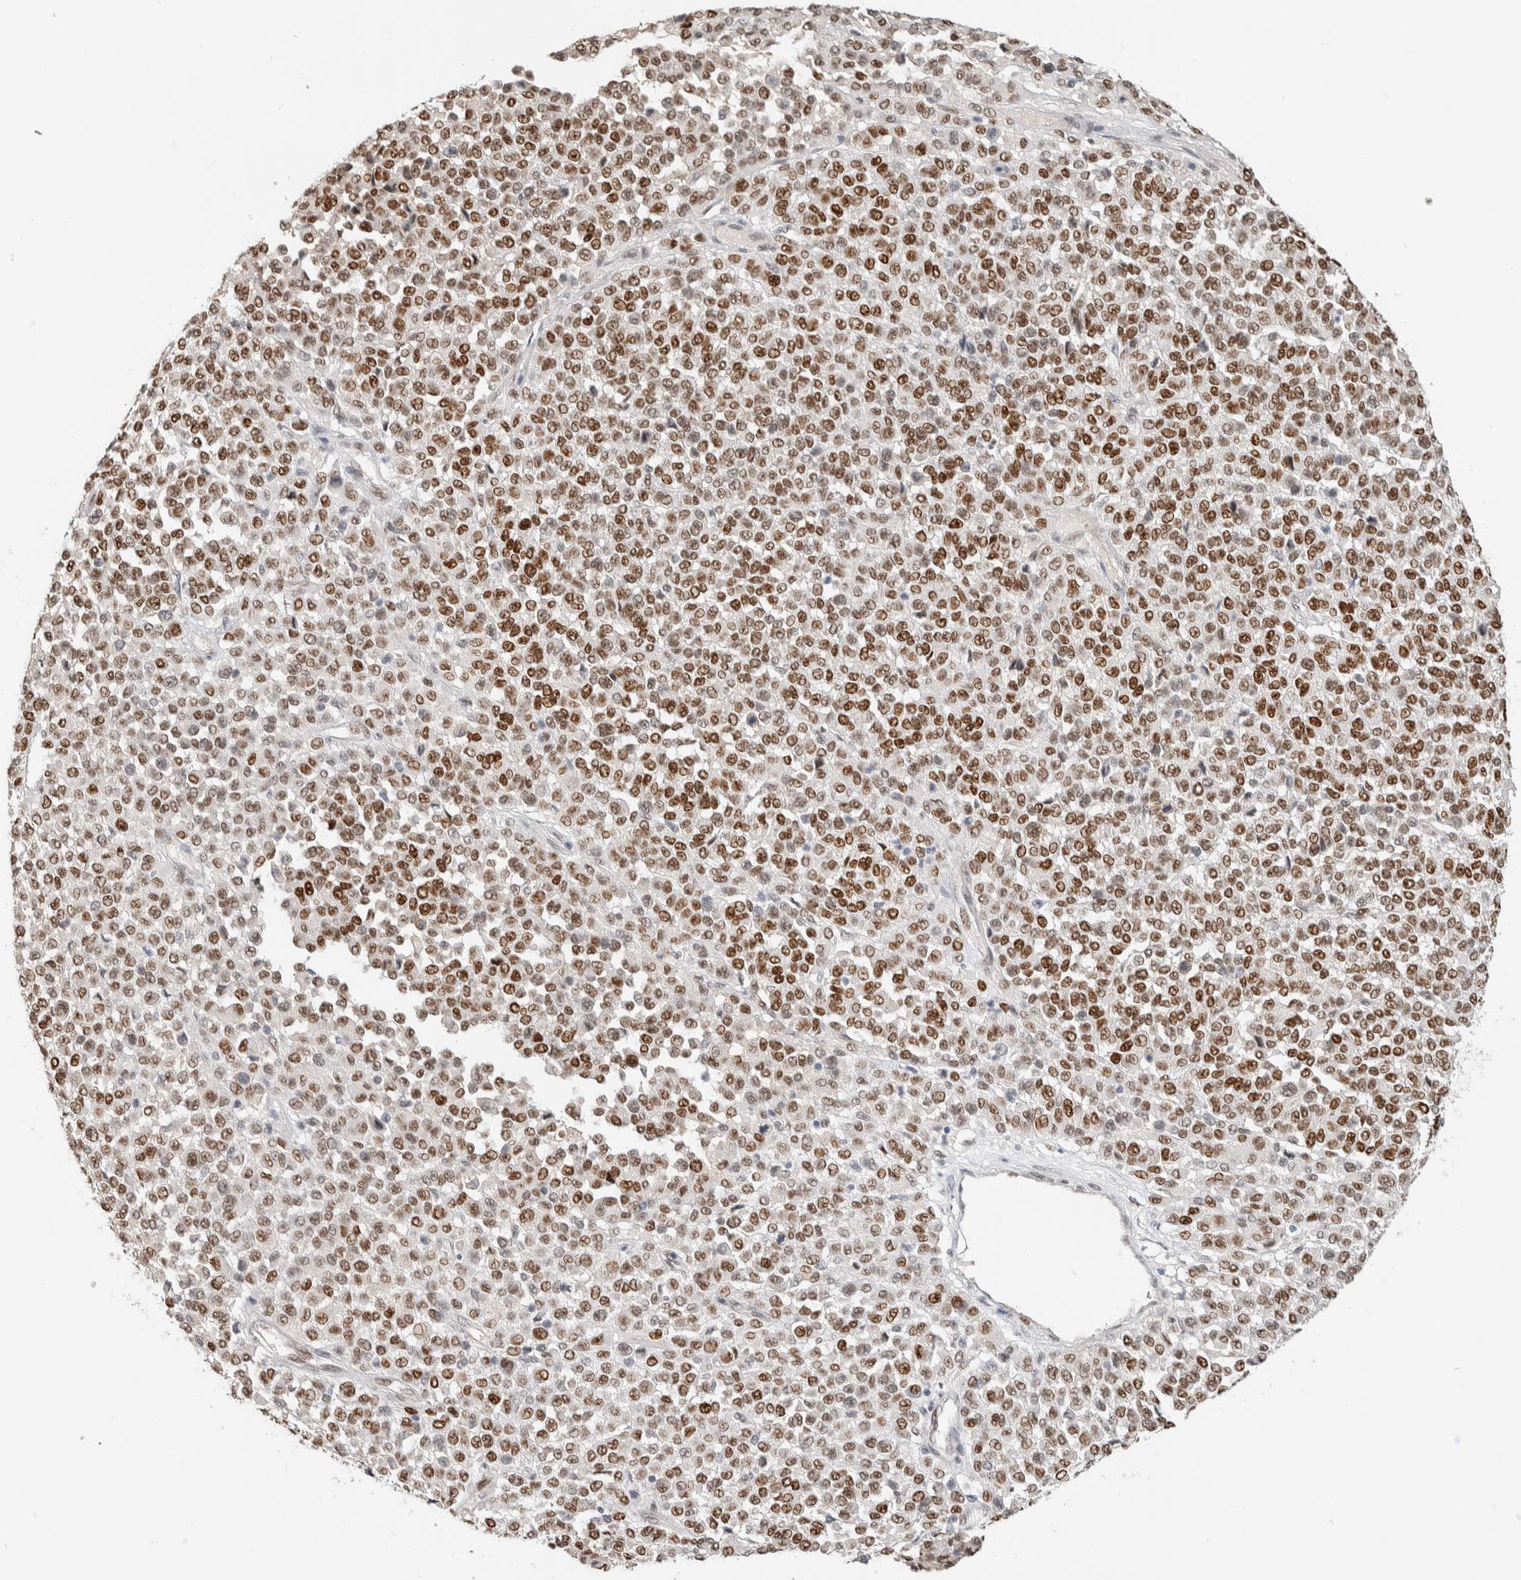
{"staining": {"intensity": "moderate", "quantity": ">75%", "location": "nuclear"}, "tissue": "melanoma", "cell_type": "Tumor cells", "image_type": "cancer", "snomed": [{"axis": "morphology", "description": "Malignant melanoma, Metastatic site"}, {"axis": "topography", "description": "Pancreas"}], "caption": "About >75% of tumor cells in malignant melanoma (metastatic site) demonstrate moderate nuclear protein staining as visualized by brown immunohistochemical staining.", "gene": "PUS7", "patient": {"sex": "female", "age": 30}}